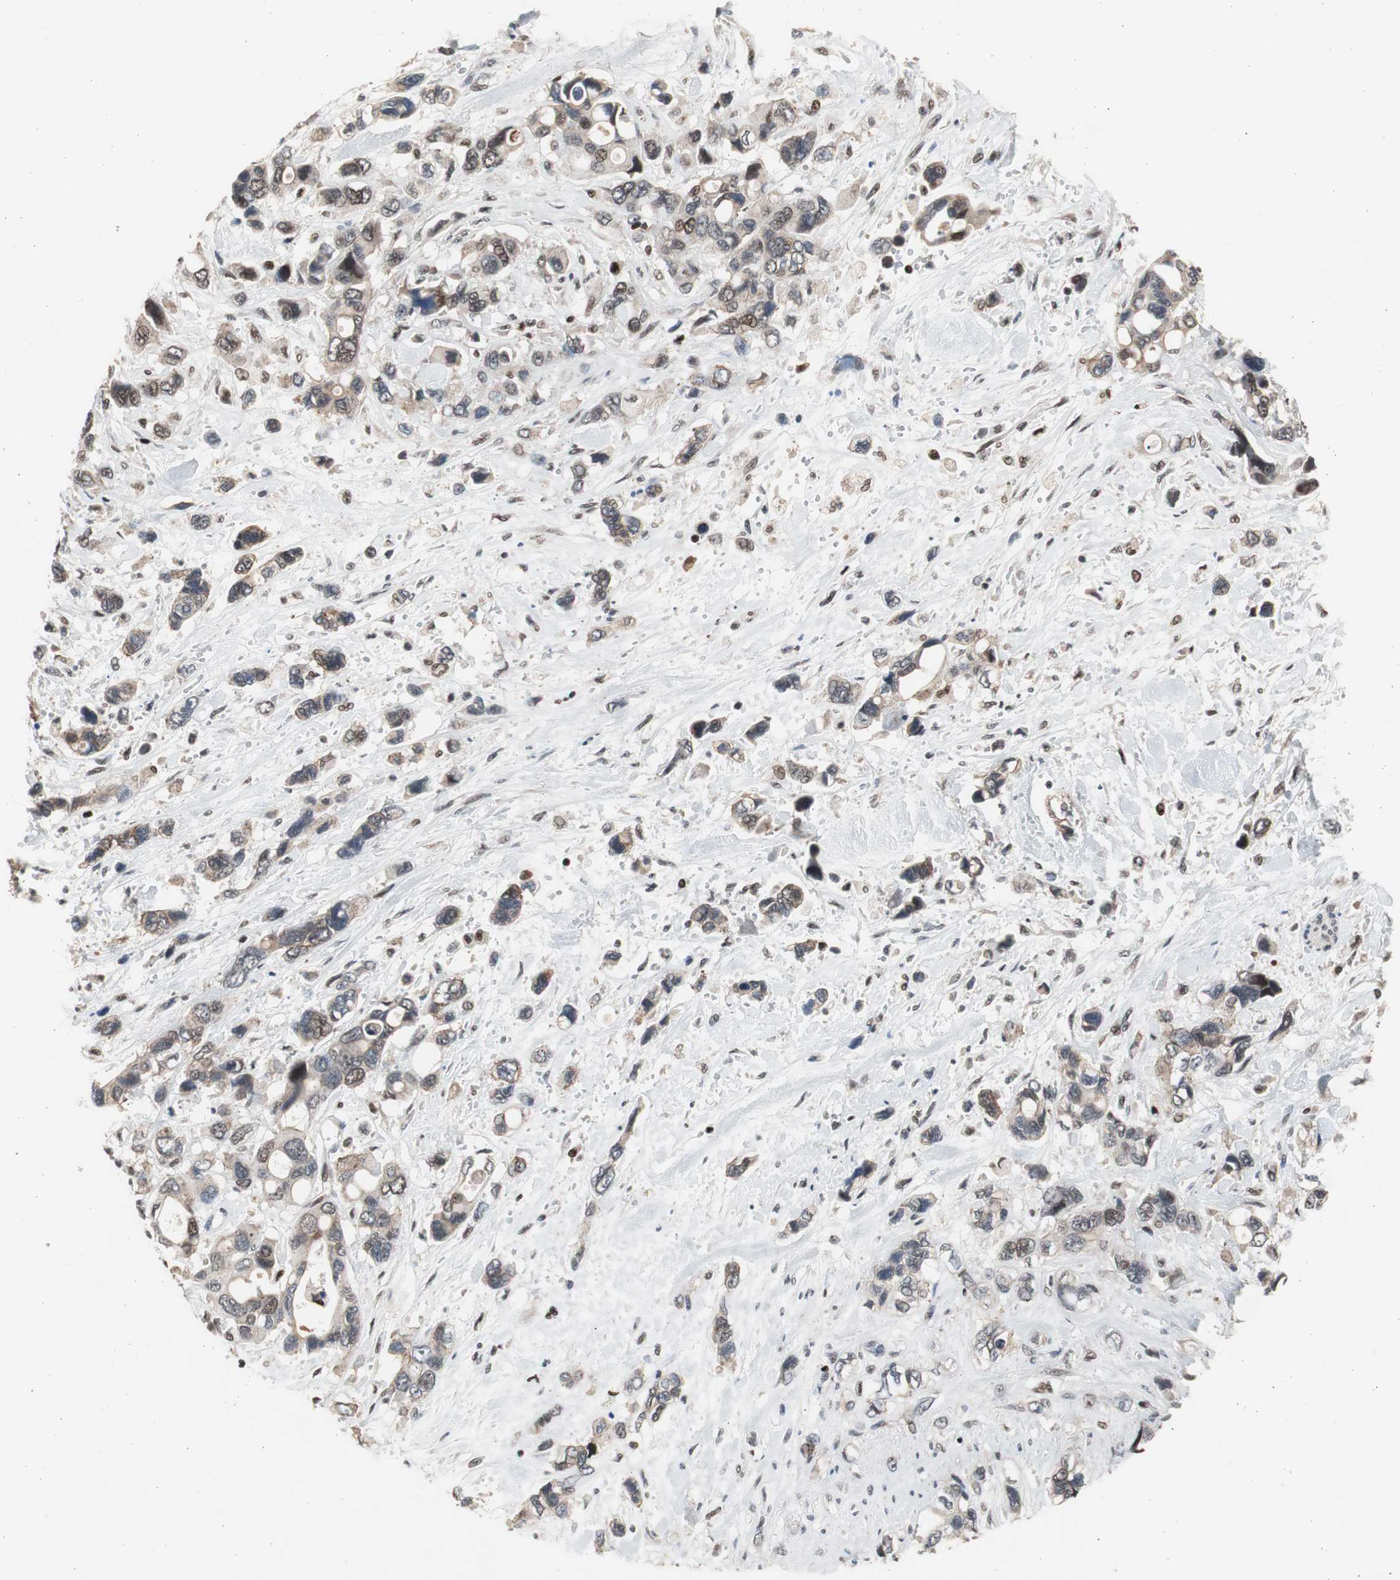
{"staining": {"intensity": "moderate", "quantity": "25%-75%", "location": "nuclear"}, "tissue": "pancreatic cancer", "cell_type": "Tumor cells", "image_type": "cancer", "snomed": [{"axis": "morphology", "description": "Adenocarcinoma, NOS"}, {"axis": "topography", "description": "Pancreas"}], "caption": "Moderate nuclear protein expression is present in about 25%-75% of tumor cells in pancreatic cancer. (IHC, brightfield microscopy, high magnification).", "gene": "RPA1", "patient": {"sex": "male", "age": 46}}